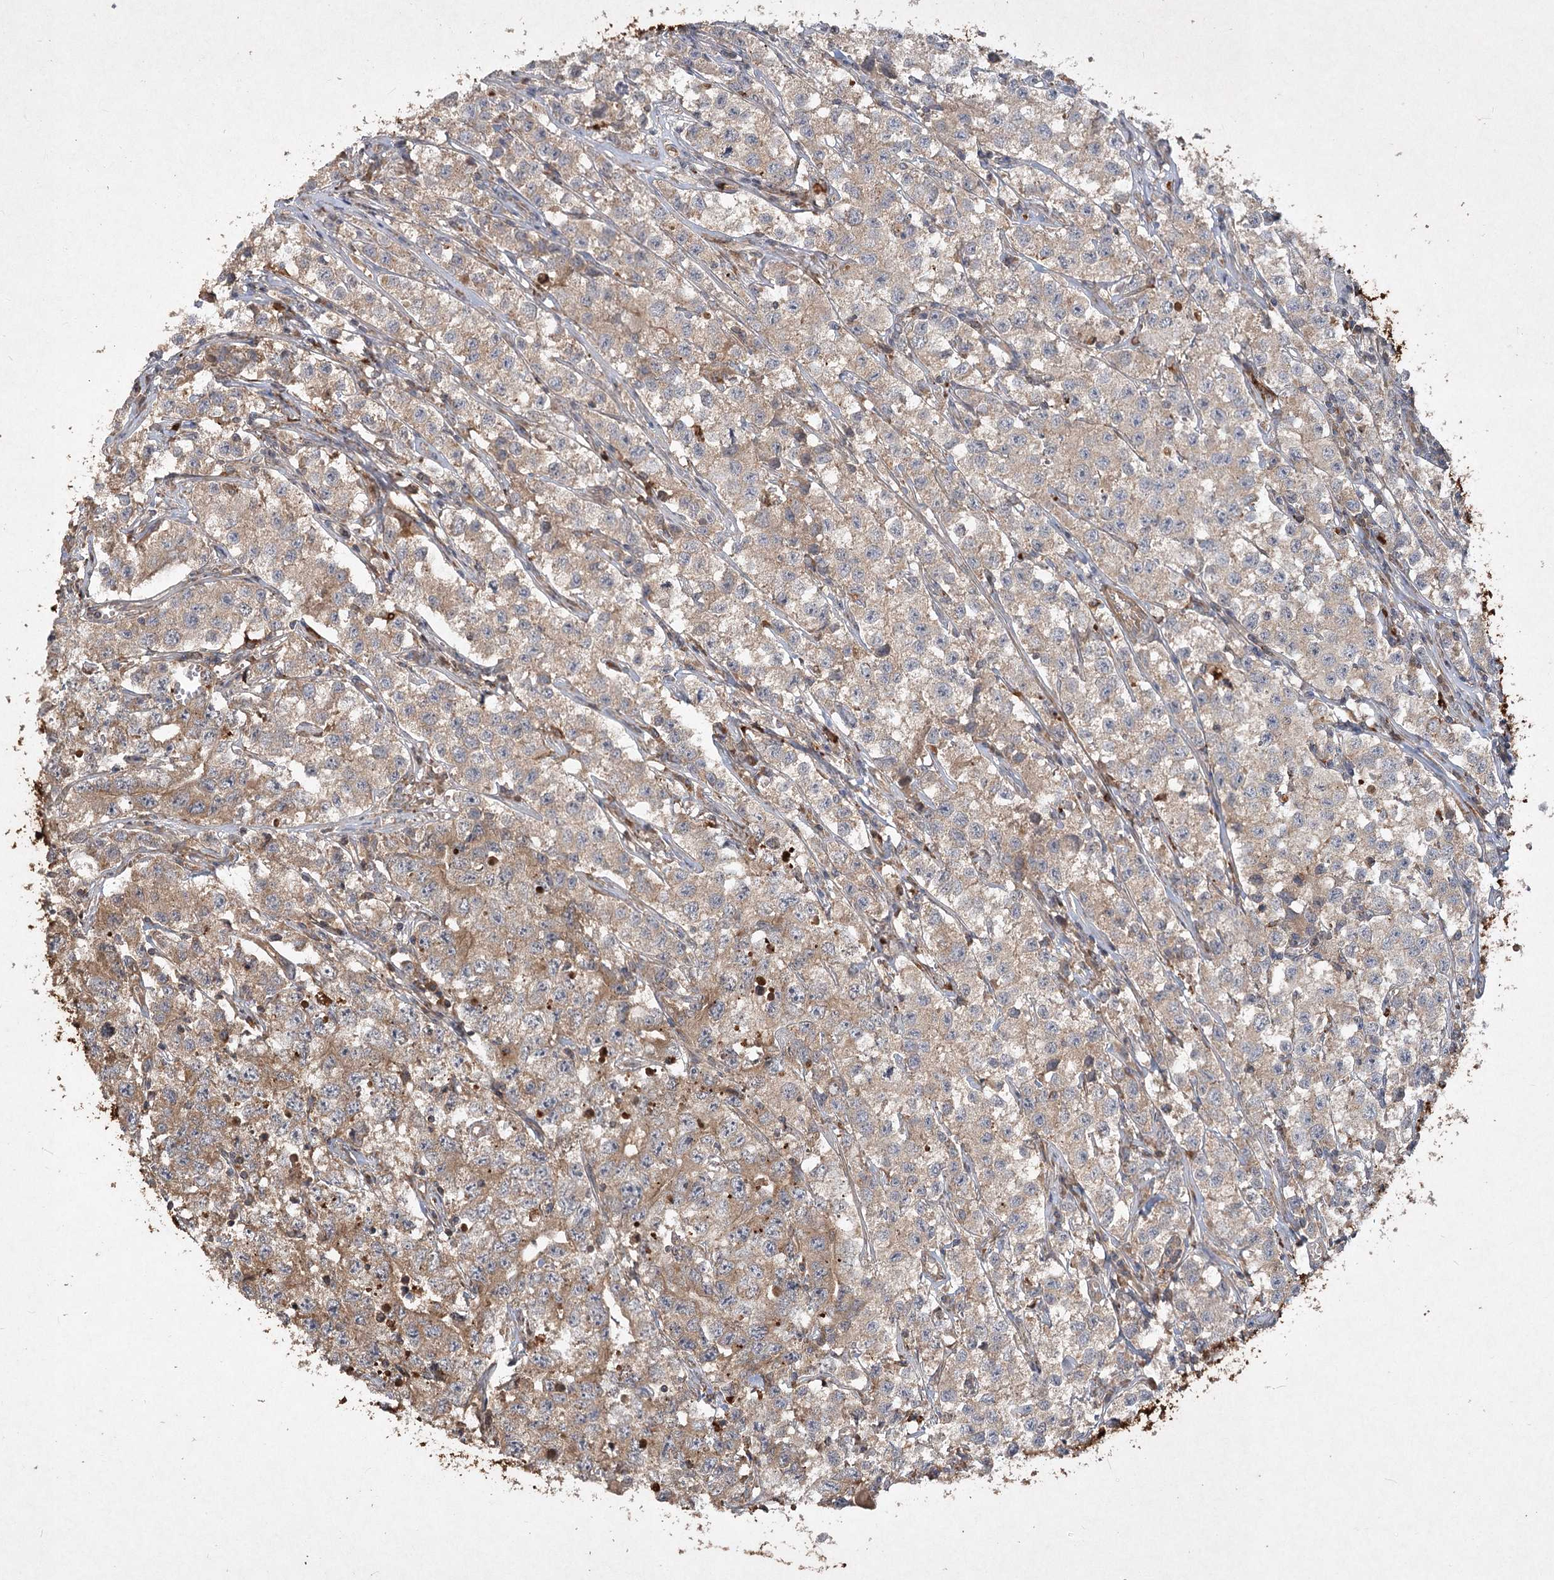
{"staining": {"intensity": "moderate", "quantity": "25%-75%", "location": "cytoplasmic/membranous"}, "tissue": "testis cancer", "cell_type": "Tumor cells", "image_type": "cancer", "snomed": [{"axis": "morphology", "description": "Seminoma, NOS"}, {"axis": "morphology", "description": "Carcinoma, Embryonal, NOS"}, {"axis": "topography", "description": "Testis"}], "caption": "This histopathology image reveals IHC staining of human seminoma (testis), with medium moderate cytoplasmic/membranous positivity in approximately 25%-75% of tumor cells.", "gene": "PIK3C2A", "patient": {"sex": "male", "age": 43}}